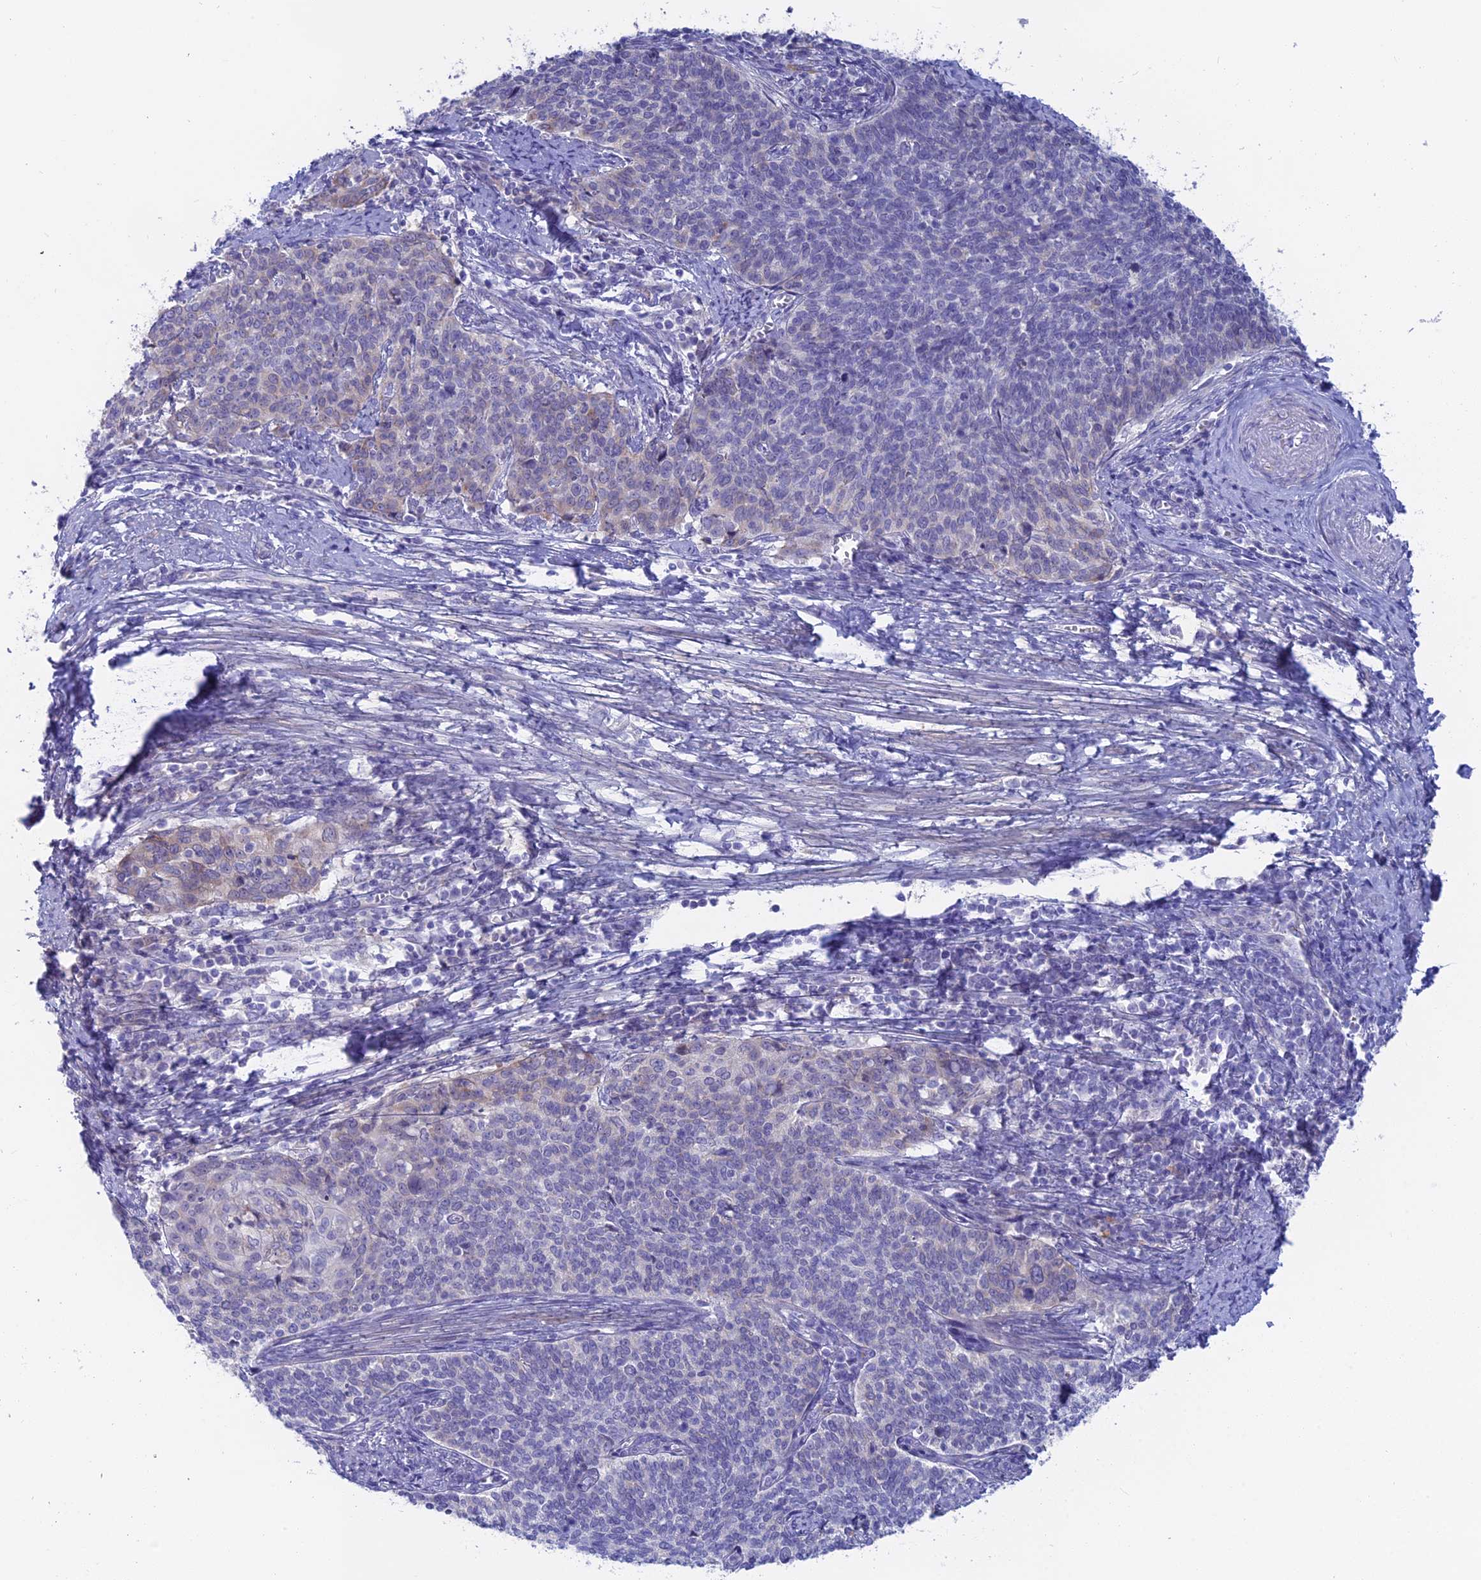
{"staining": {"intensity": "negative", "quantity": "none", "location": "none"}, "tissue": "cervical cancer", "cell_type": "Tumor cells", "image_type": "cancer", "snomed": [{"axis": "morphology", "description": "Squamous cell carcinoma, NOS"}, {"axis": "topography", "description": "Cervix"}], "caption": "A photomicrograph of human squamous cell carcinoma (cervical) is negative for staining in tumor cells. Brightfield microscopy of IHC stained with DAB (3,3'-diaminobenzidine) (brown) and hematoxylin (blue), captured at high magnification.", "gene": "GLB1L", "patient": {"sex": "female", "age": 39}}